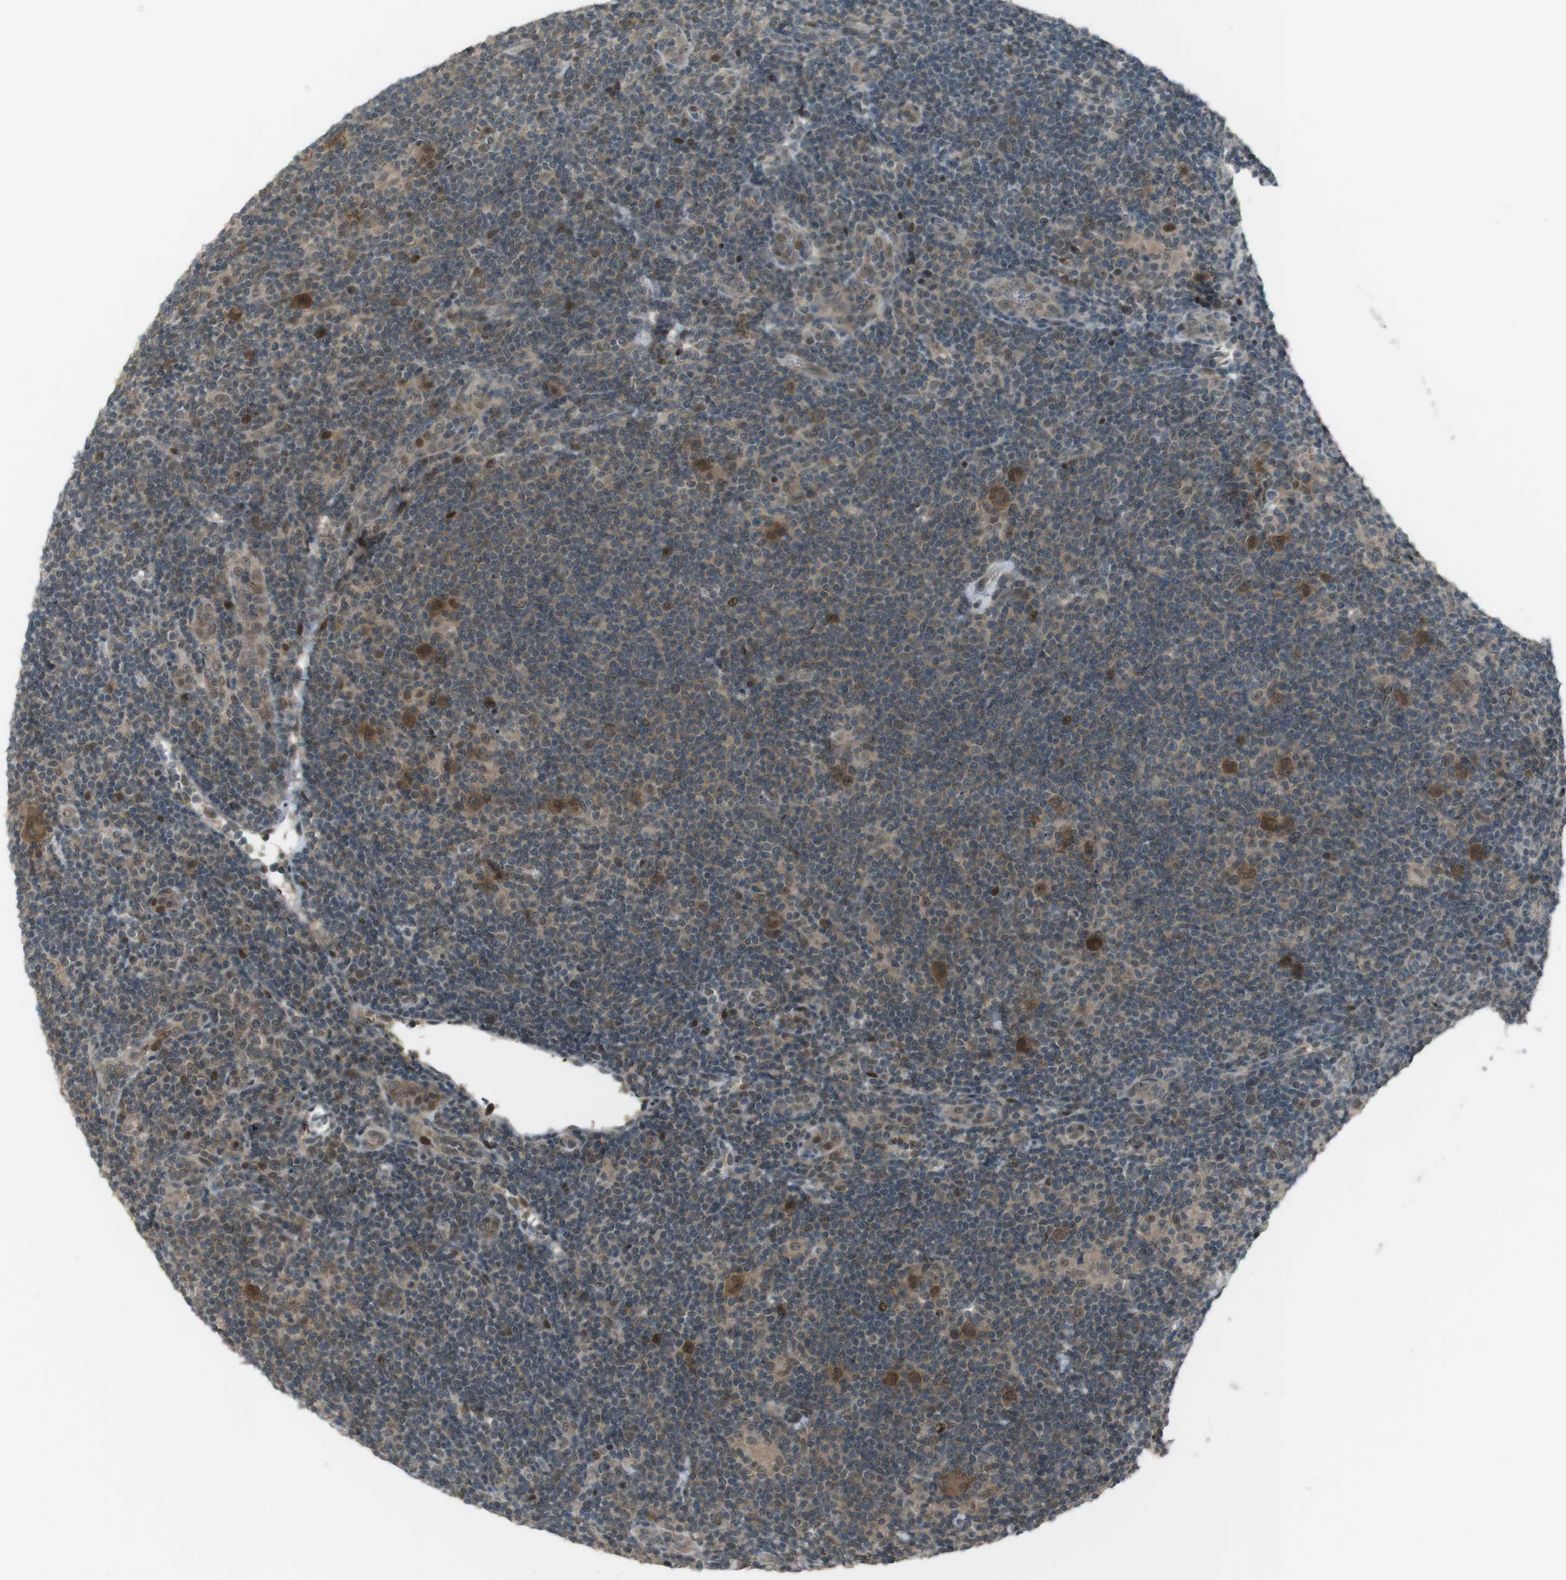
{"staining": {"intensity": "moderate", "quantity": ">75%", "location": "cytoplasmic/membranous,nuclear"}, "tissue": "lymphoma", "cell_type": "Tumor cells", "image_type": "cancer", "snomed": [{"axis": "morphology", "description": "Hodgkin's disease, NOS"}, {"axis": "topography", "description": "Lymph node"}], "caption": "Immunohistochemistry (IHC) (DAB) staining of human lymphoma demonstrates moderate cytoplasmic/membranous and nuclear protein staining in approximately >75% of tumor cells. (DAB (3,3'-diaminobenzidine) IHC with brightfield microscopy, high magnification).", "gene": "SLITRK5", "patient": {"sex": "female", "age": 57}}